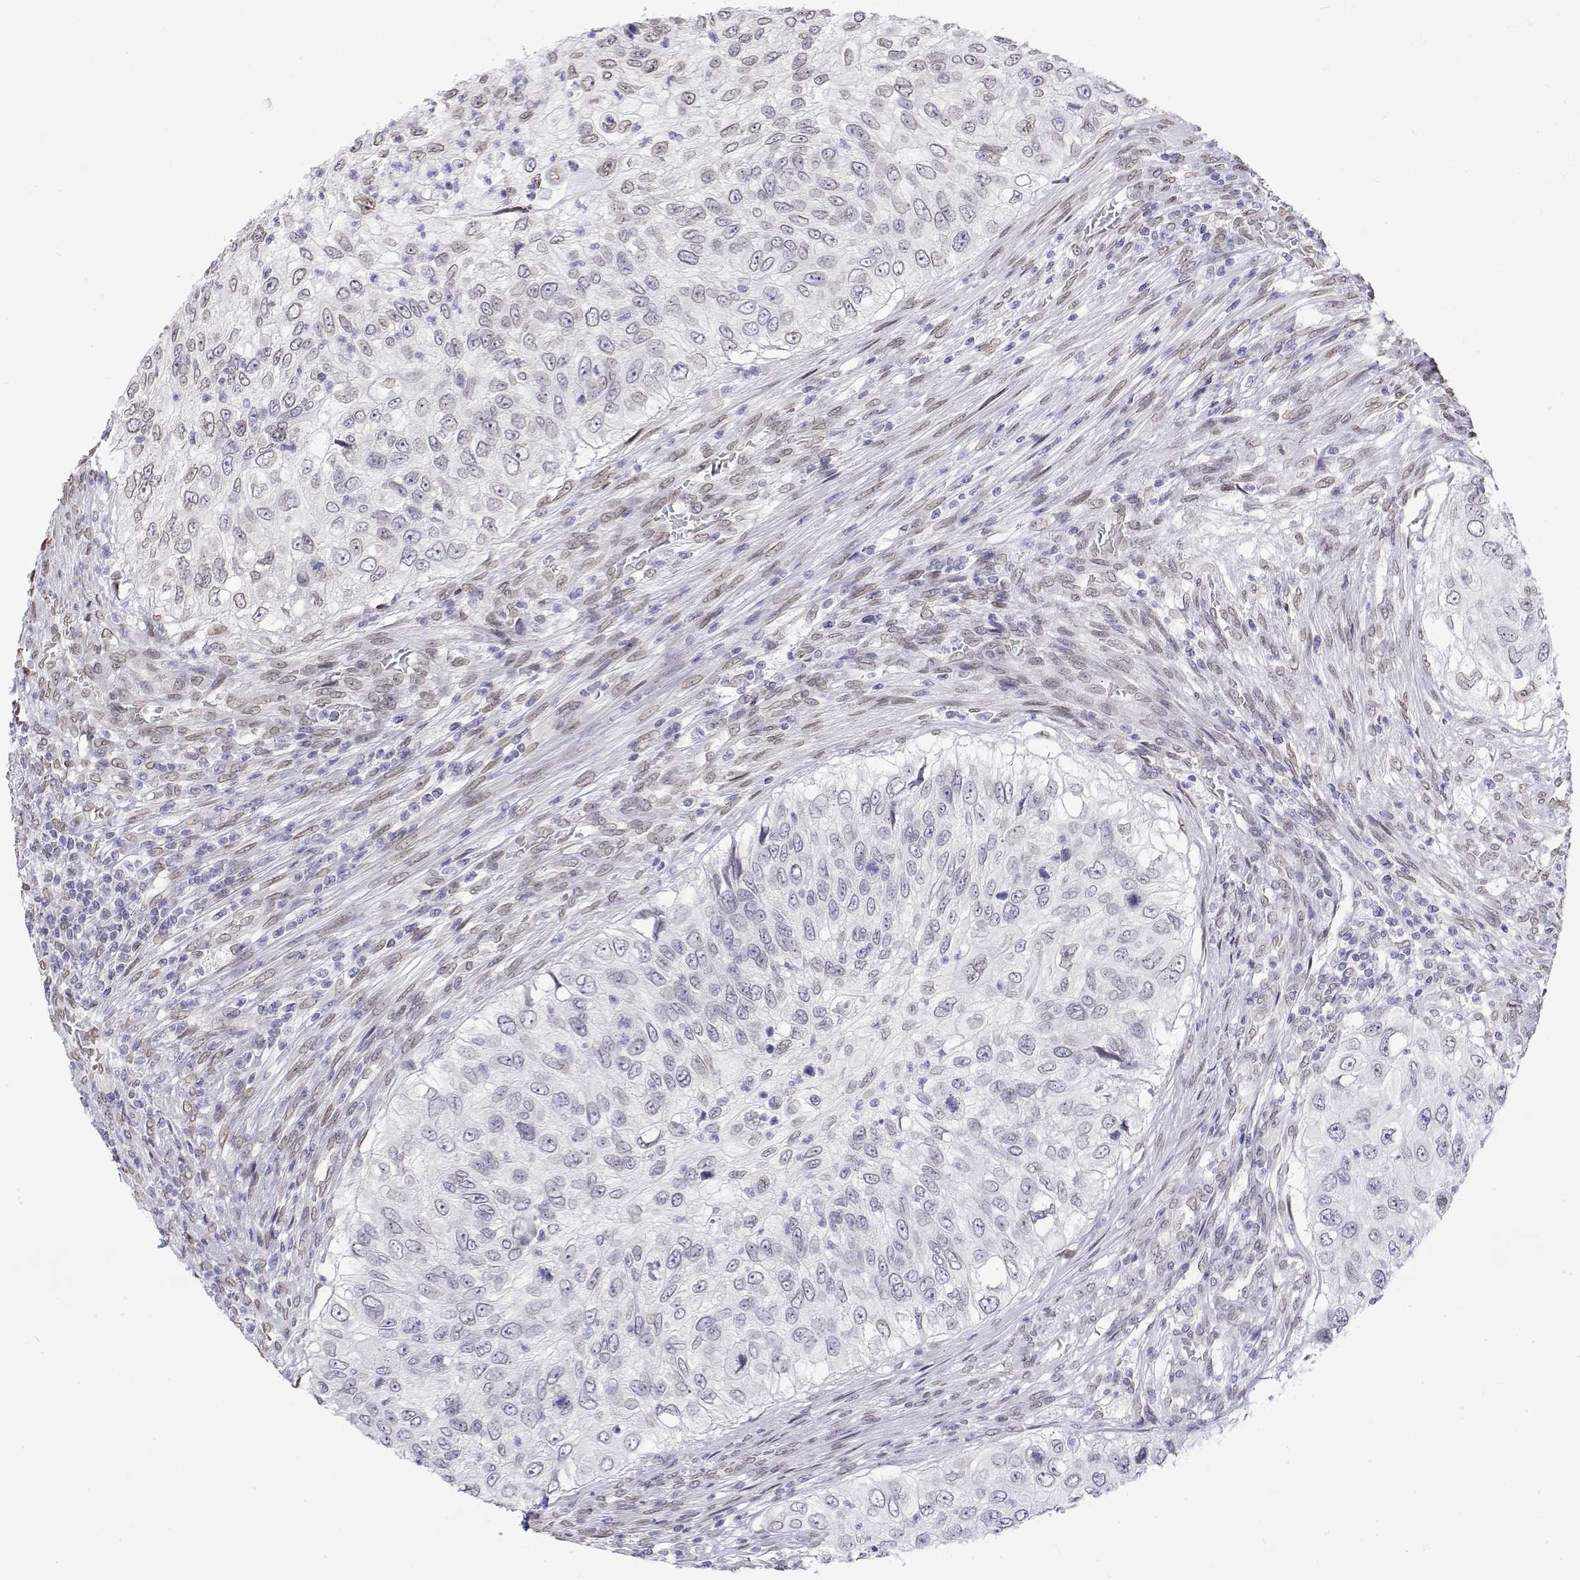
{"staining": {"intensity": "weak", "quantity": "<25%", "location": "cytoplasmic/membranous,nuclear"}, "tissue": "urothelial cancer", "cell_type": "Tumor cells", "image_type": "cancer", "snomed": [{"axis": "morphology", "description": "Urothelial carcinoma, High grade"}, {"axis": "topography", "description": "Urinary bladder"}], "caption": "A high-resolution image shows immunohistochemistry (IHC) staining of urothelial cancer, which demonstrates no significant expression in tumor cells.", "gene": "ZNF532", "patient": {"sex": "female", "age": 60}}